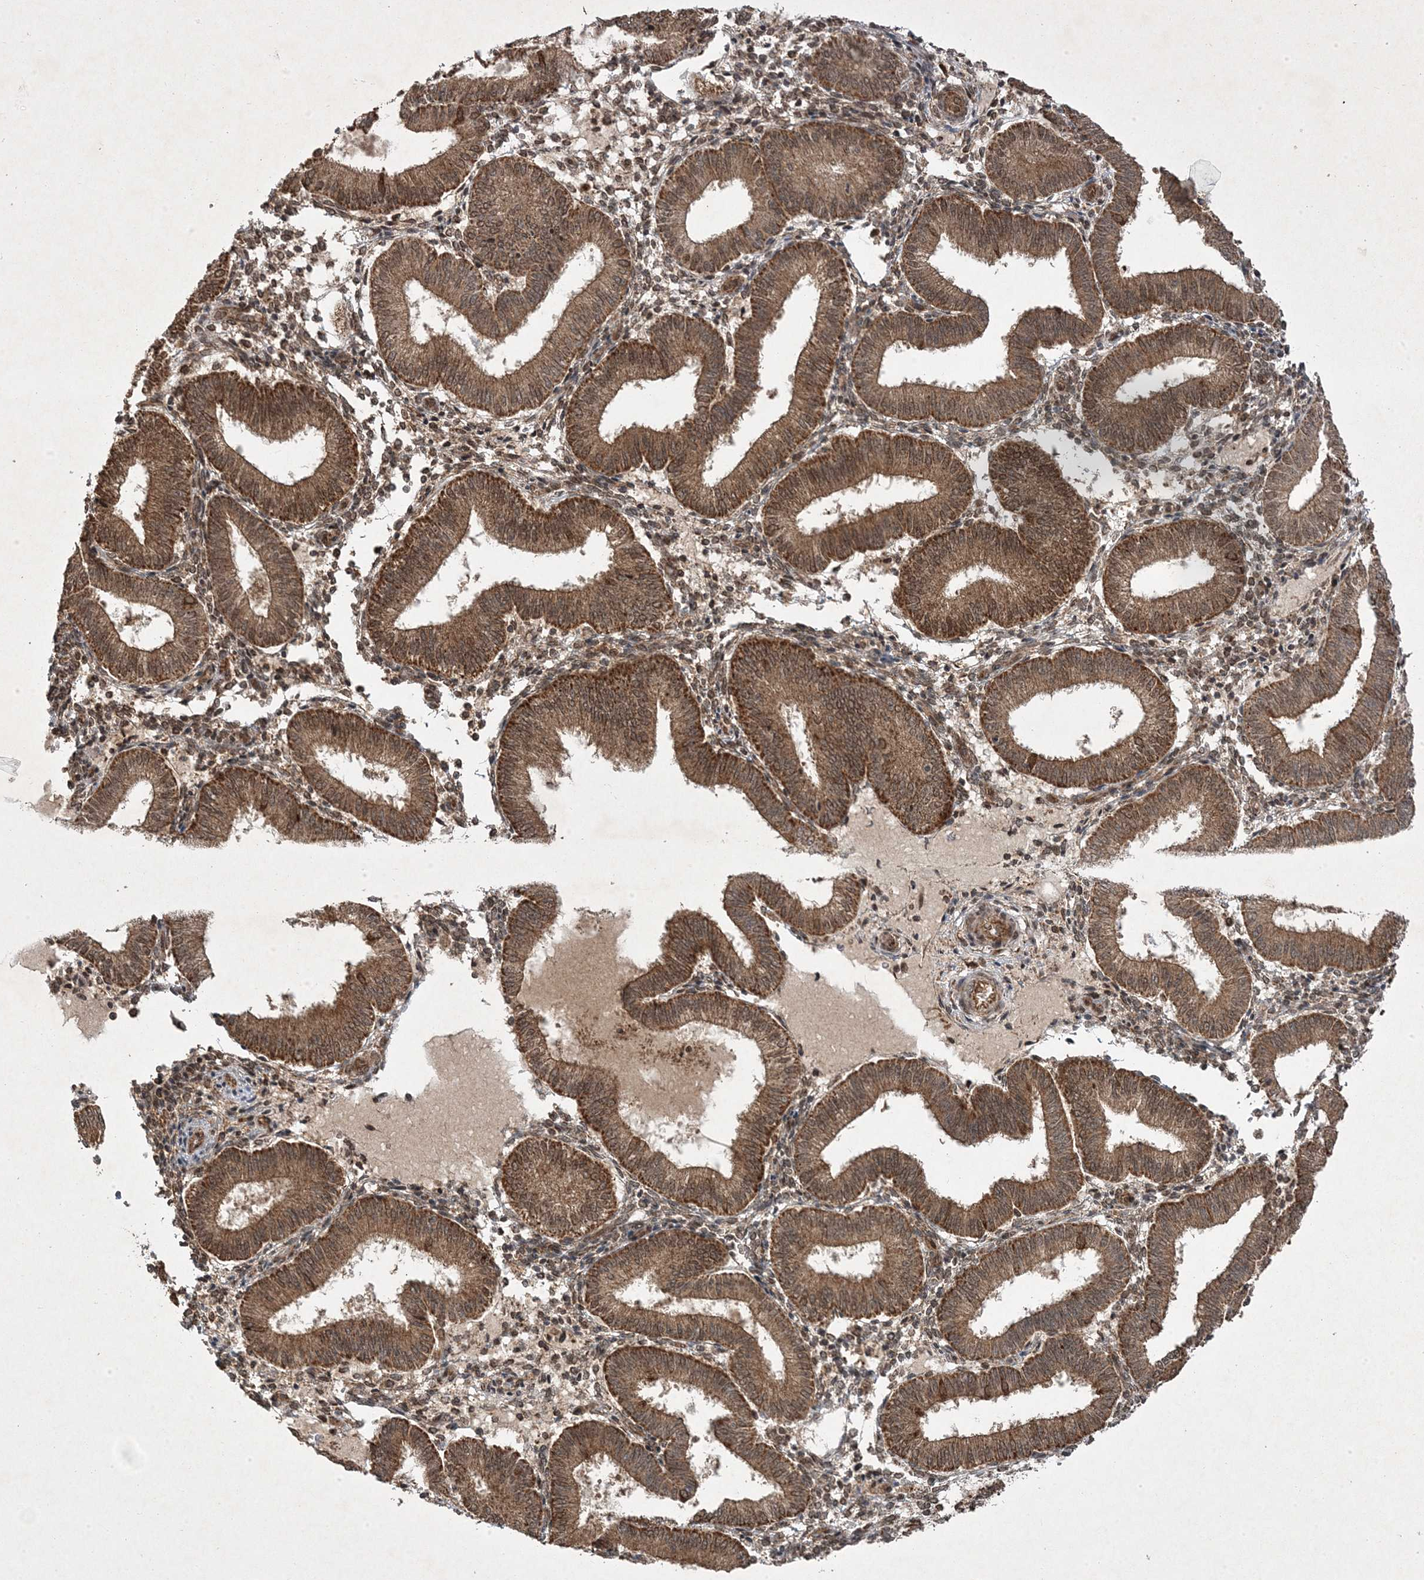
{"staining": {"intensity": "moderate", "quantity": ">75%", "location": "cytoplasmic/membranous,nuclear"}, "tissue": "endometrium", "cell_type": "Cells in endometrial stroma", "image_type": "normal", "snomed": [{"axis": "morphology", "description": "Normal tissue, NOS"}, {"axis": "topography", "description": "Endometrium"}], "caption": "Moderate cytoplasmic/membranous,nuclear positivity for a protein is present in approximately >75% of cells in endometrial stroma of unremarkable endometrium using immunohistochemistry.", "gene": "PLEKHM2", "patient": {"sex": "female", "age": 39}}